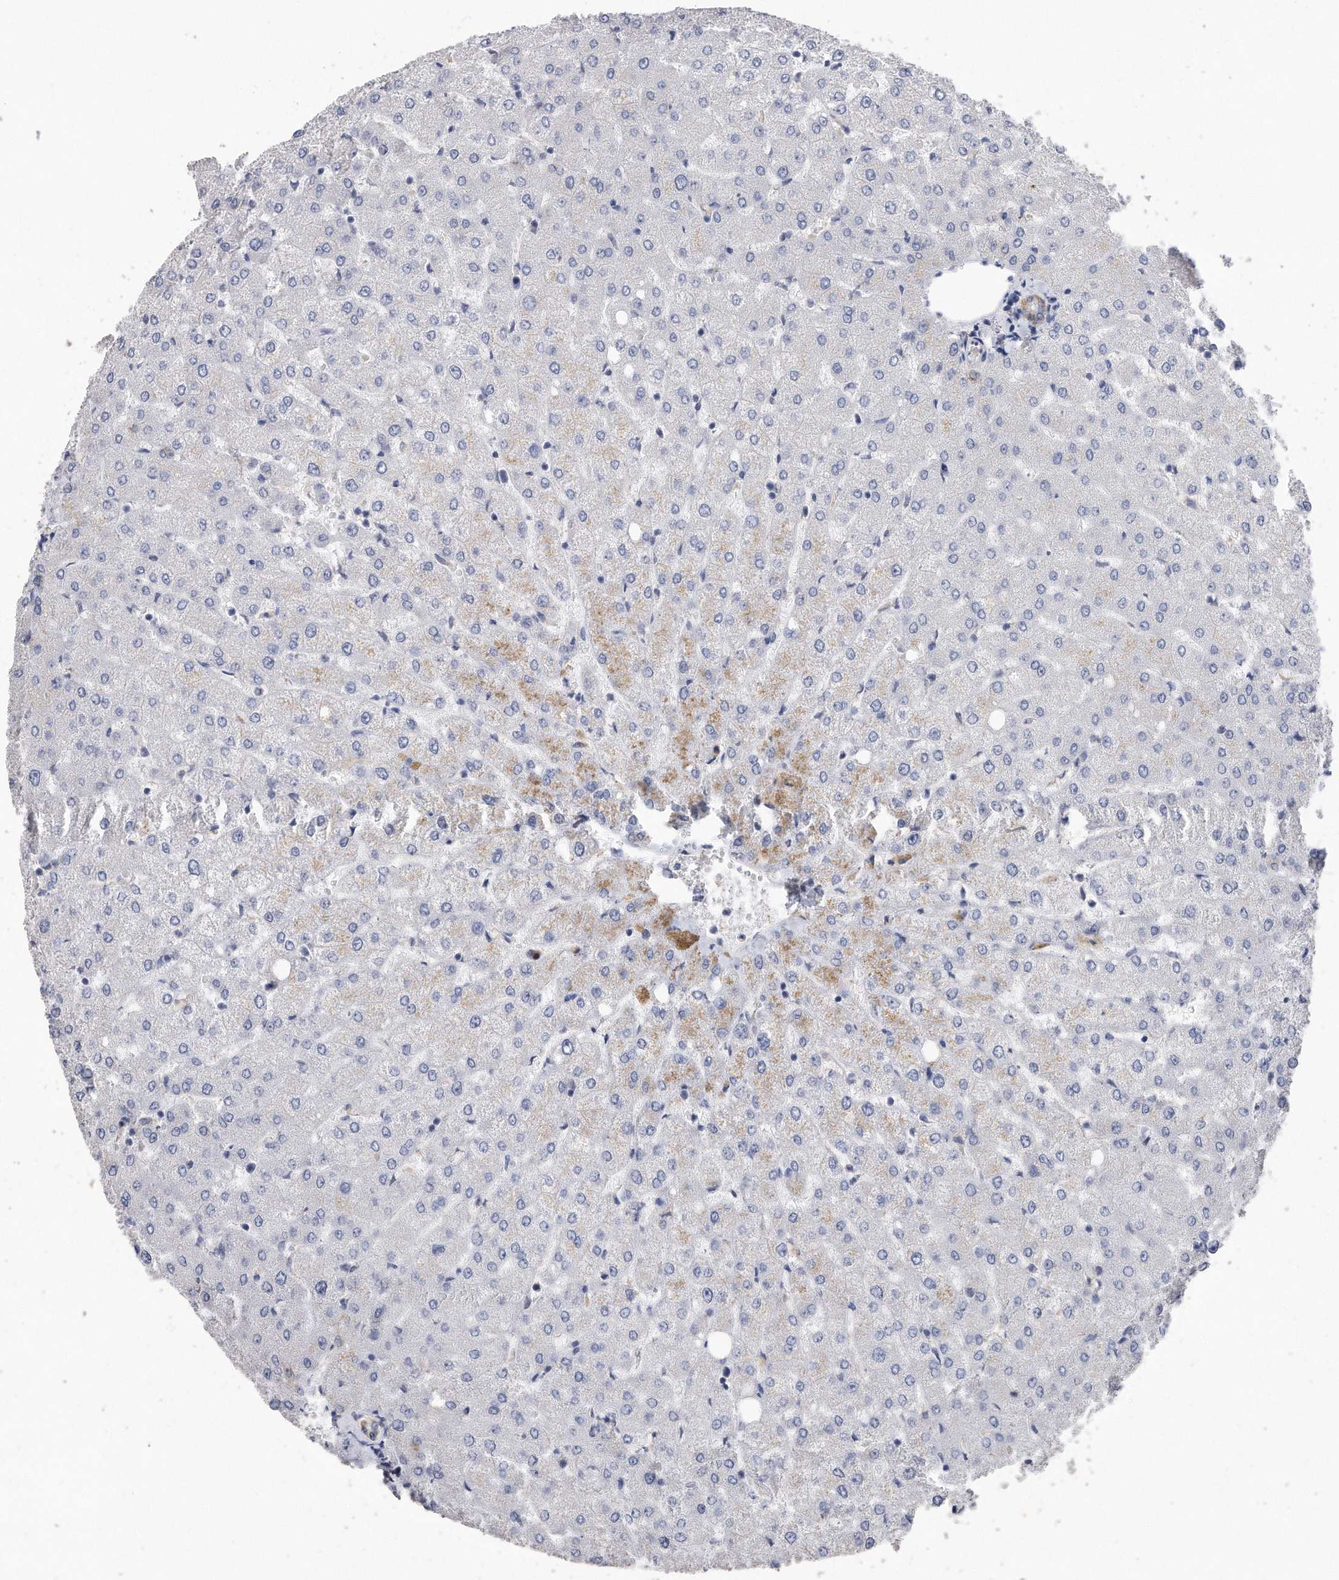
{"staining": {"intensity": "moderate", "quantity": "25%-75%", "location": "cytoplasmic/membranous"}, "tissue": "liver", "cell_type": "Cholangiocytes", "image_type": "normal", "snomed": [{"axis": "morphology", "description": "Normal tissue, NOS"}, {"axis": "topography", "description": "Liver"}], "caption": "This micrograph exhibits normal liver stained with IHC to label a protein in brown. The cytoplasmic/membranous of cholangiocytes show moderate positivity for the protein. Nuclei are counter-stained blue.", "gene": "CDCP1", "patient": {"sex": "female", "age": 54}}